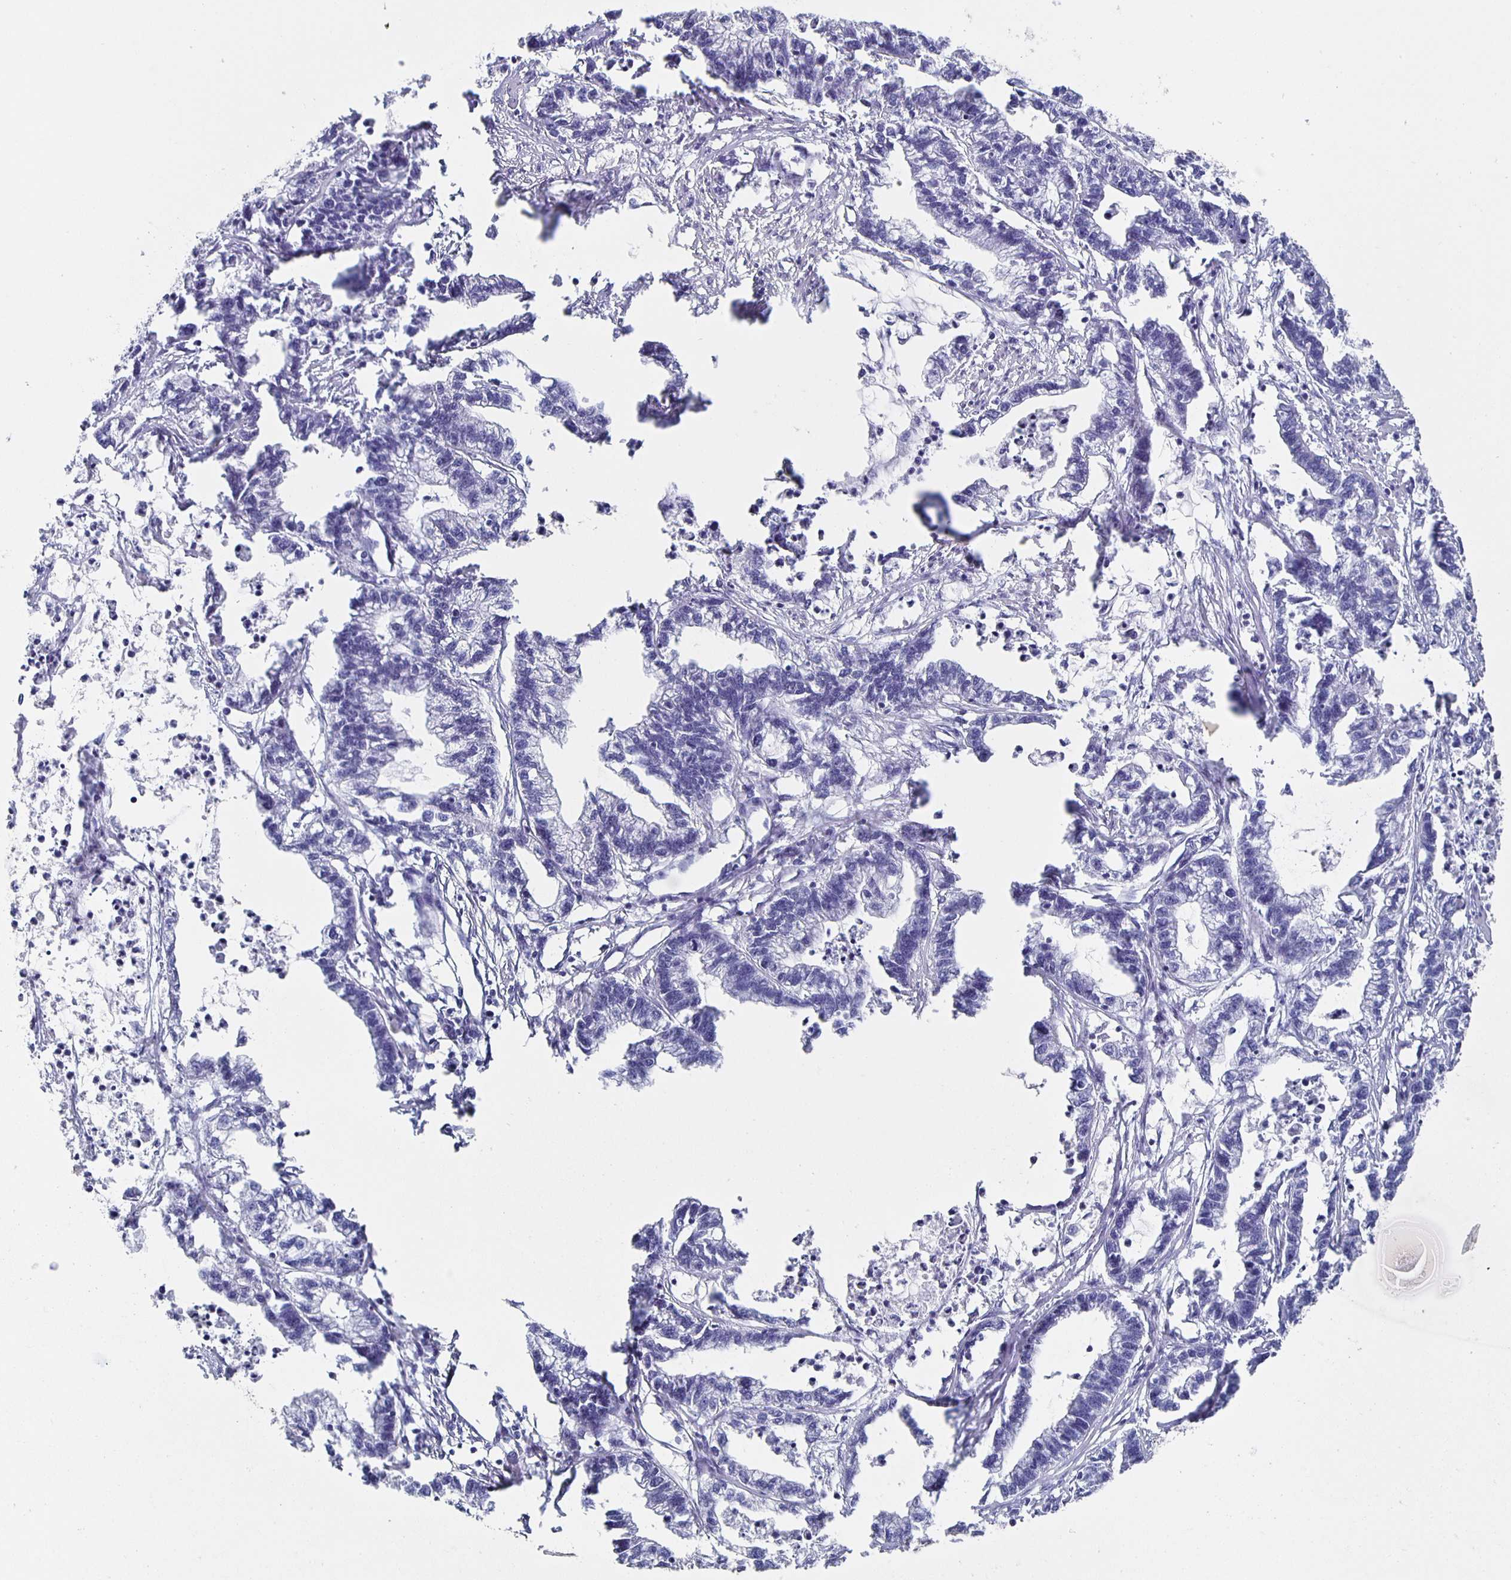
{"staining": {"intensity": "negative", "quantity": "none", "location": "none"}, "tissue": "stomach cancer", "cell_type": "Tumor cells", "image_type": "cancer", "snomed": [{"axis": "morphology", "description": "Adenocarcinoma, NOS"}, {"axis": "topography", "description": "Stomach"}], "caption": "IHC micrograph of neoplastic tissue: adenocarcinoma (stomach) stained with DAB reveals no significant protein staining in tumor cells.", "gene": "SLC34A2", "patient": {"sex": "male", "age": 83}}